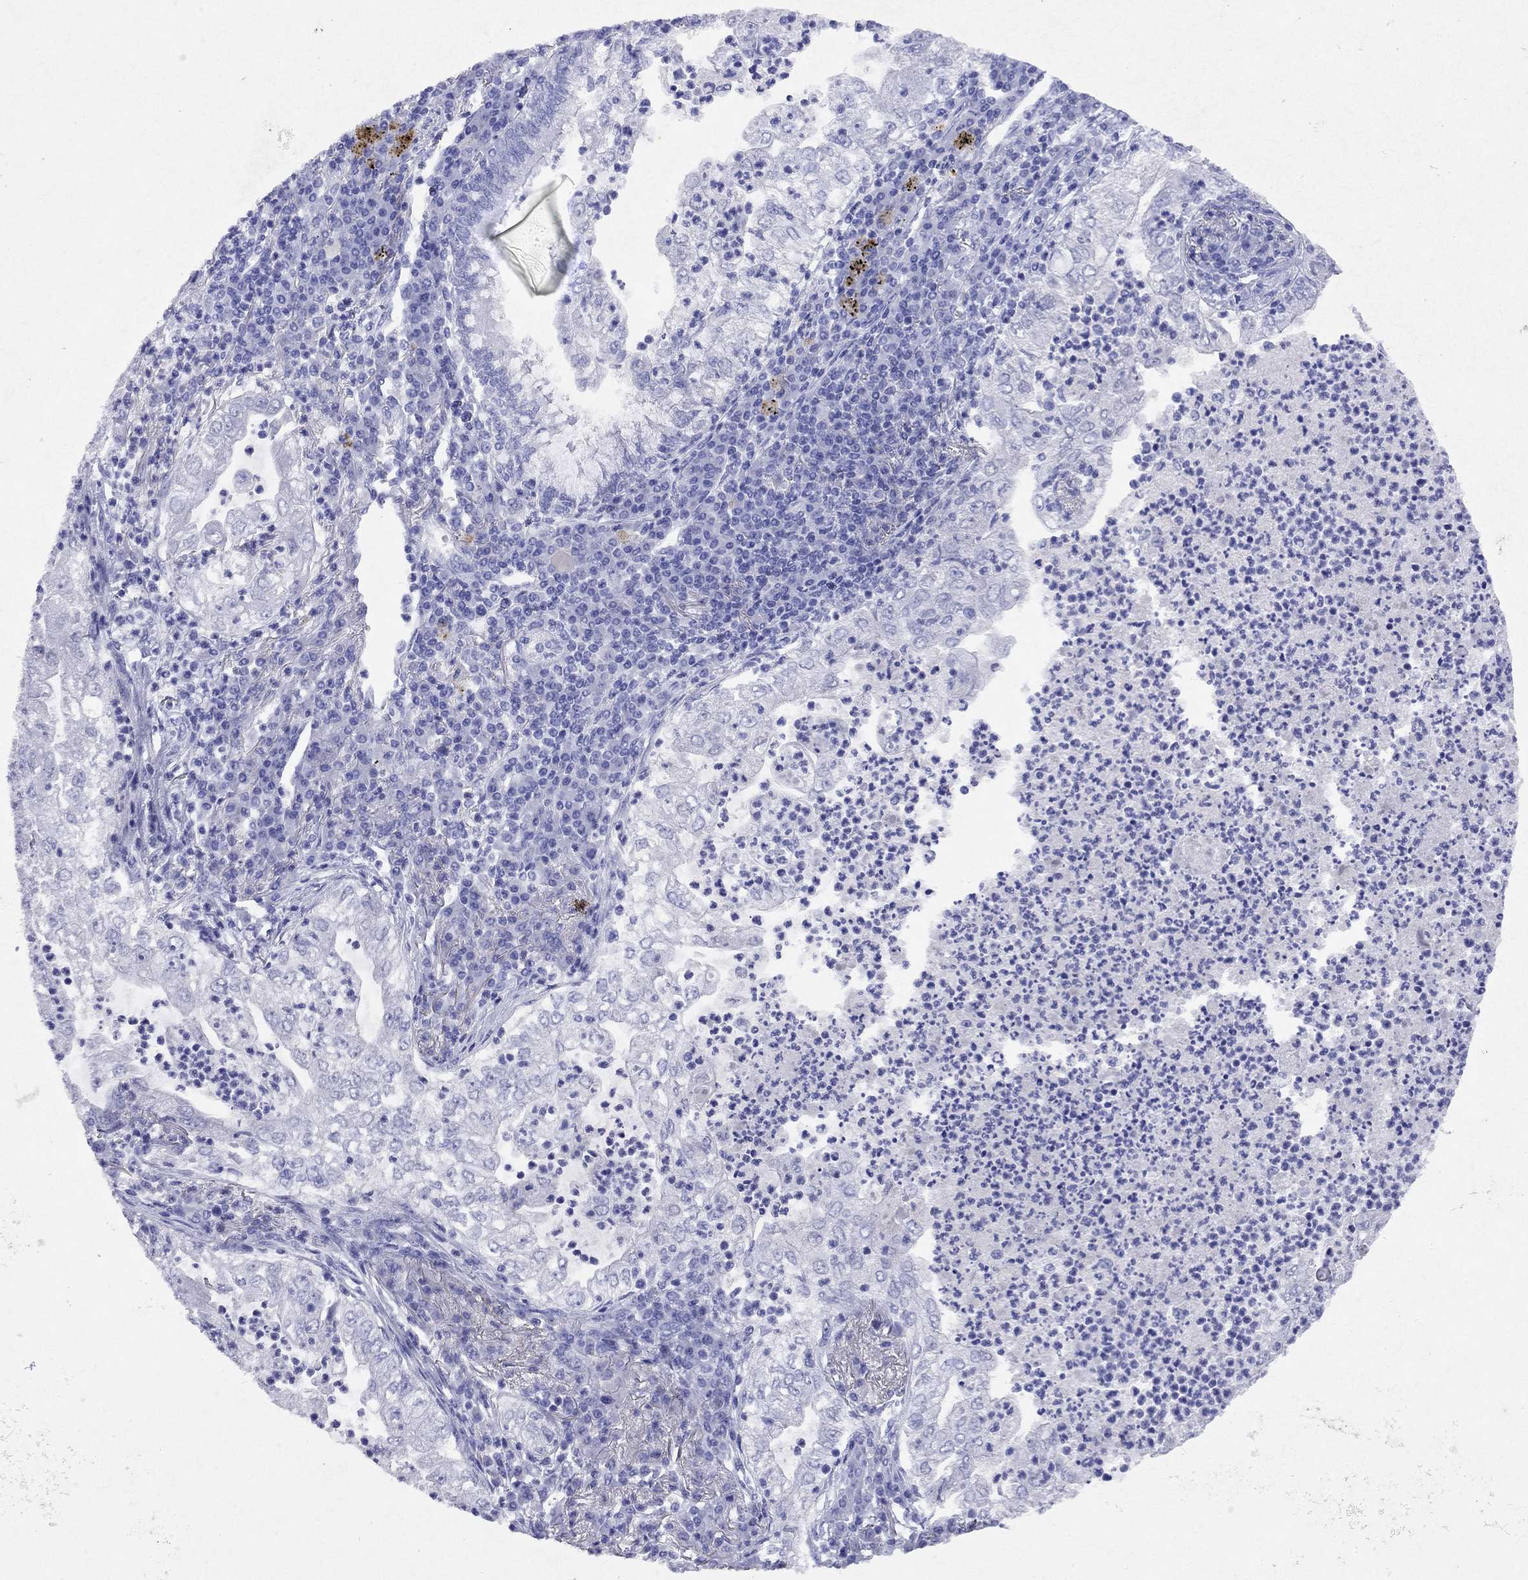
{"staining": {"intensity": "negative", "quantity": "none", "location": "none"}, "tissue": "lung cancer", "cell_type": "Tumor cells", "image_type": "cancer", "snomed": [{"axis": "morphology", "description": "Adenocarcinoma, NOS"}, {"axis": "topography", "description": "Lung"}], "caption": "An immunohistochemistry histopathology image of lung cancer (adenocarcinoma) is shown. There is no staining in tumor cells of lung cancer (adenocarcinoma).", "gene": "ARMC12", "patient": {"sex": "female", "age": 73}}